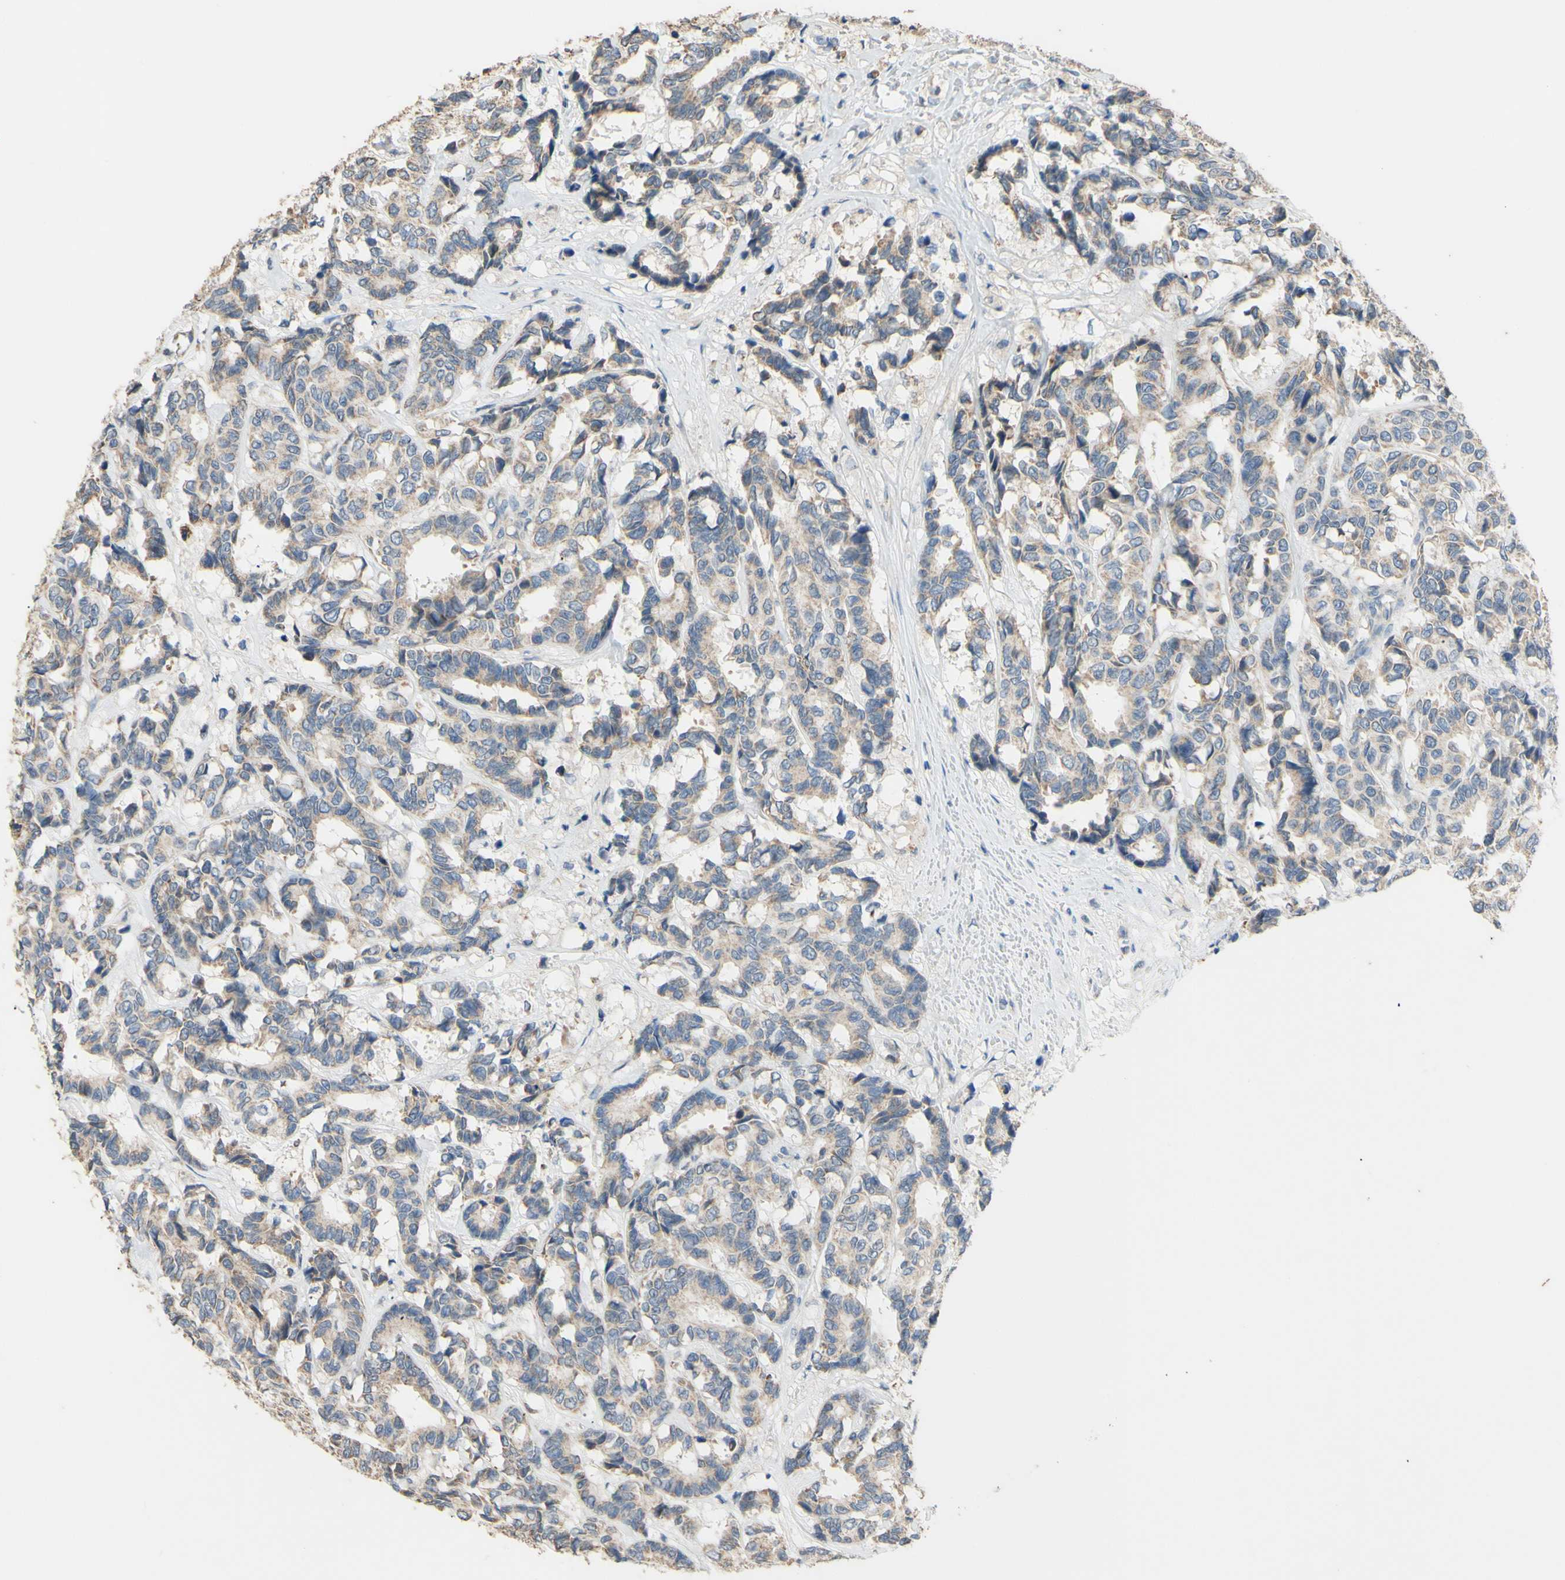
{"staining": {"intensity": "weak", "quantity": "25%-75%", "location": "cytoplasmic/membranous"}, "tissue": "breast cancer", "cell_type": "Tumor cells", "image_type": "cancer", "snomed": [{"axis": "morphology", "description": "Duct carcinoma"}, {"axis": "topography", "description": "Breast"}], "caption": "Immunohistochemistry (IHC) image of breast cancer (intraductal carcinoma) stained for a protein (brown), which shows low levels of weak cytoplasmic/membranous expression in about 25%-75% of tumor cells.", "gene": "PTGIS", "patient": {"sex": "female", "age": 87}}